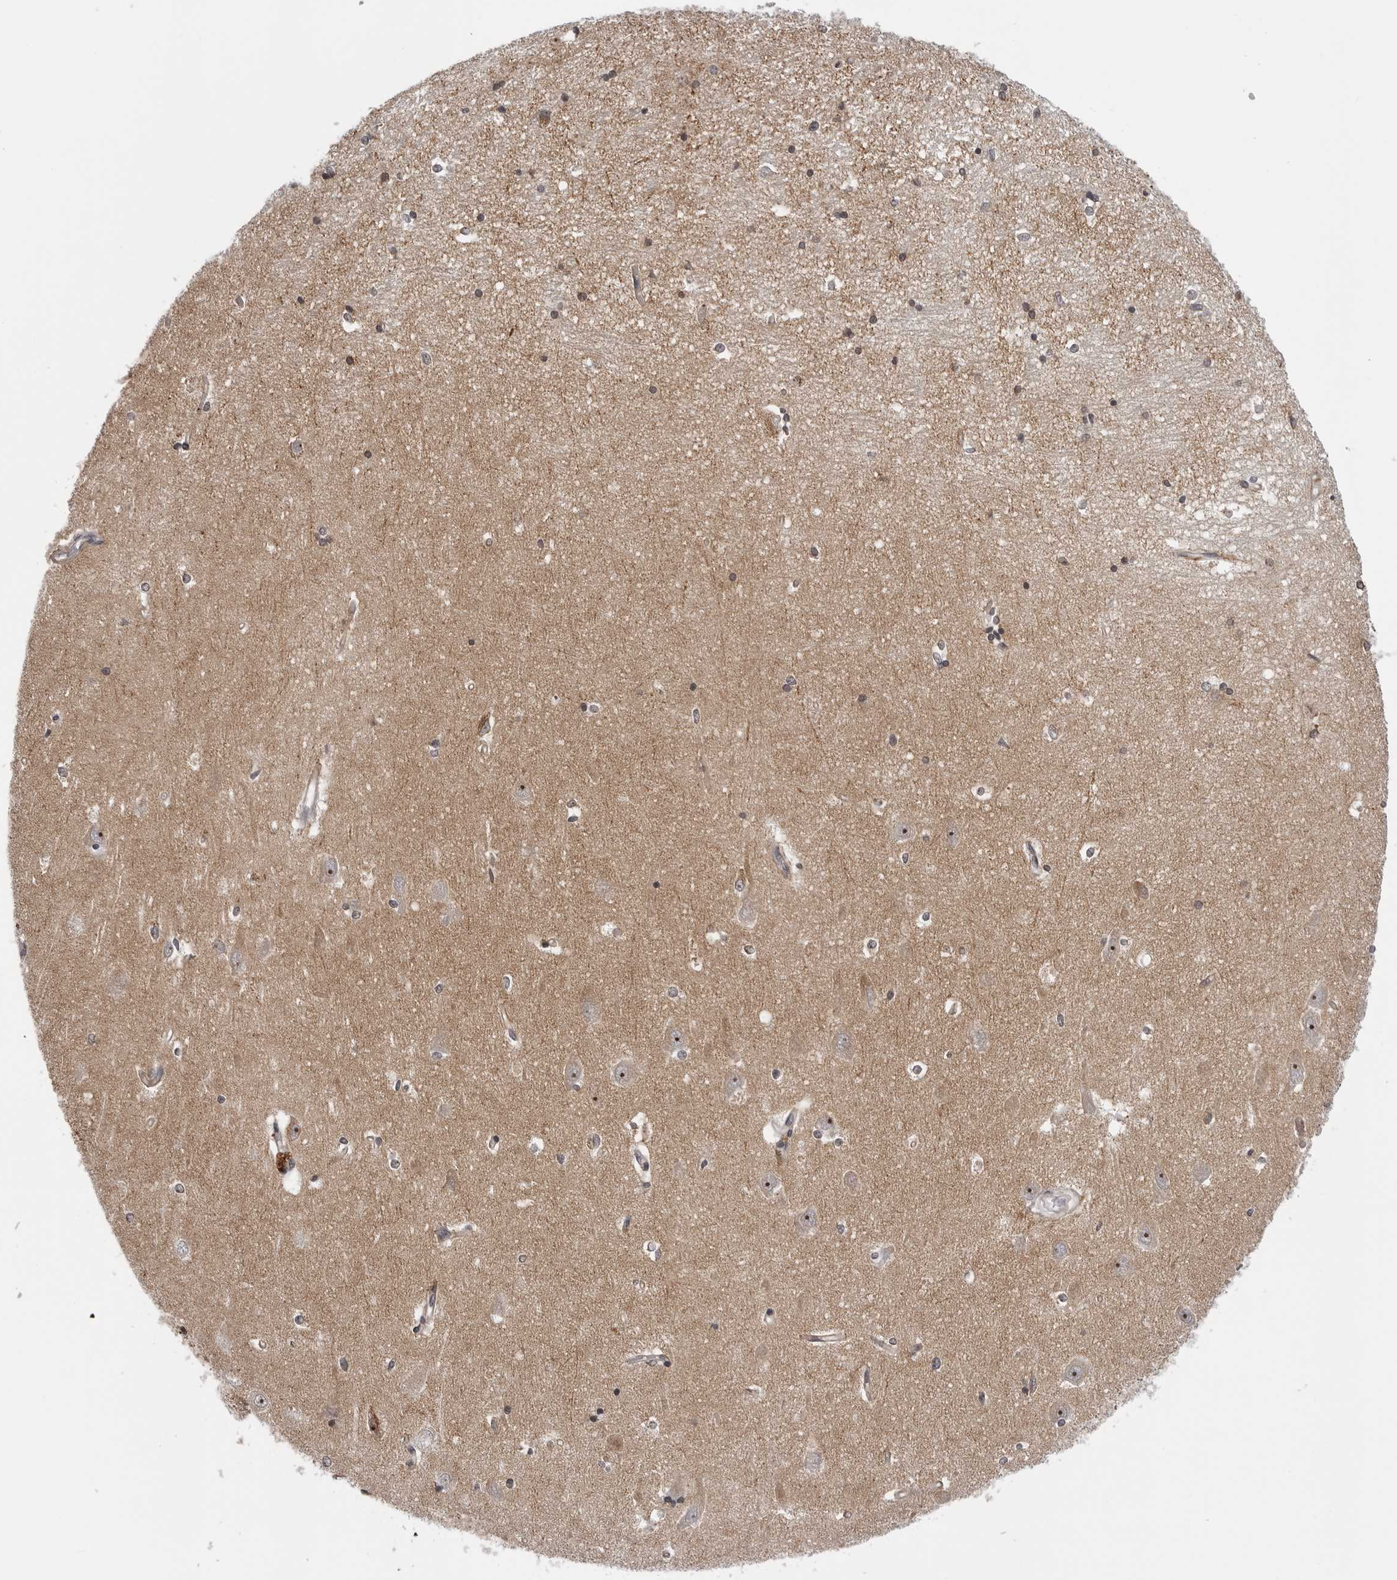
{"staining": {"intensity": "weak", "quantity": "<25%", "location": "cytoplasmic/membranous"}, "tissue": "hippocampus", "cell_type": "Glial cells", "image_type": "normal", "snomed": [{"axis": "morphology", "description": "Normal tissue, NOS"}, {"axis": "topography", "description": "Hippocampus"}], "caption": "Hippocampus was stained to show a protein in brown. There is no significant staining in glial cells. (DAB immunohistochemistry (IHC) visualized using brightfield microscopy, high magnification).", "gene": "CDK20", "patient": {"sex": "male", "age": 45}}